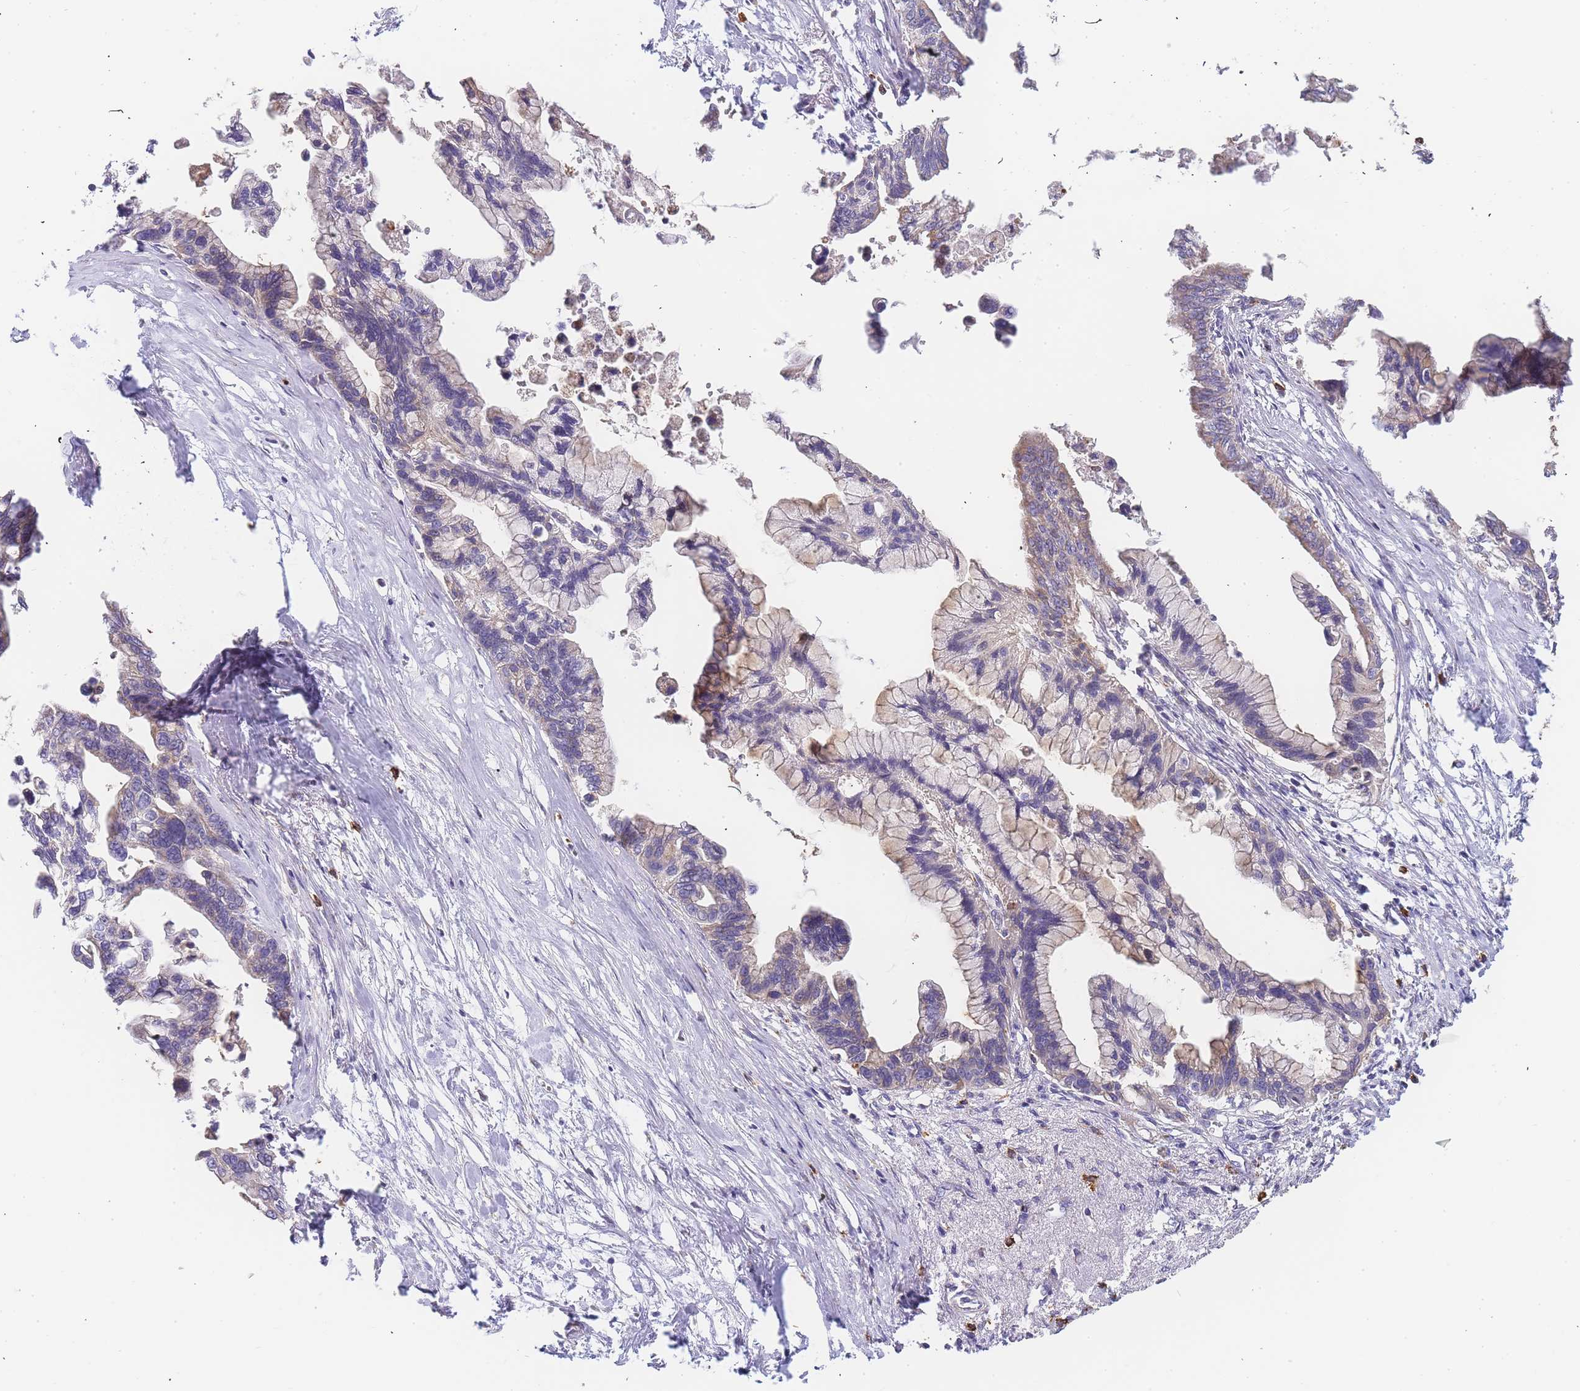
{"staining": {"intensity": "weak", "quantity": "25%-75%", "location": "cytoplasmic/membranous"}, "tissue": "pancreatic cancer", "cell_type": "Tumor cells", "image_type": "cancer", "snomed": [{"axis": "morphology", "description": "Adenocarcinoma, NOS"}, {"axis": "topography", "description": "Pancreas"}], "caption": "A brown stain highlights weak cytoplasmic/membranous positivity of a protein in human pancreatic cancer tumor cells.", "gene": "ADCY9", "patient": {"sex": "female", "age": 83}}